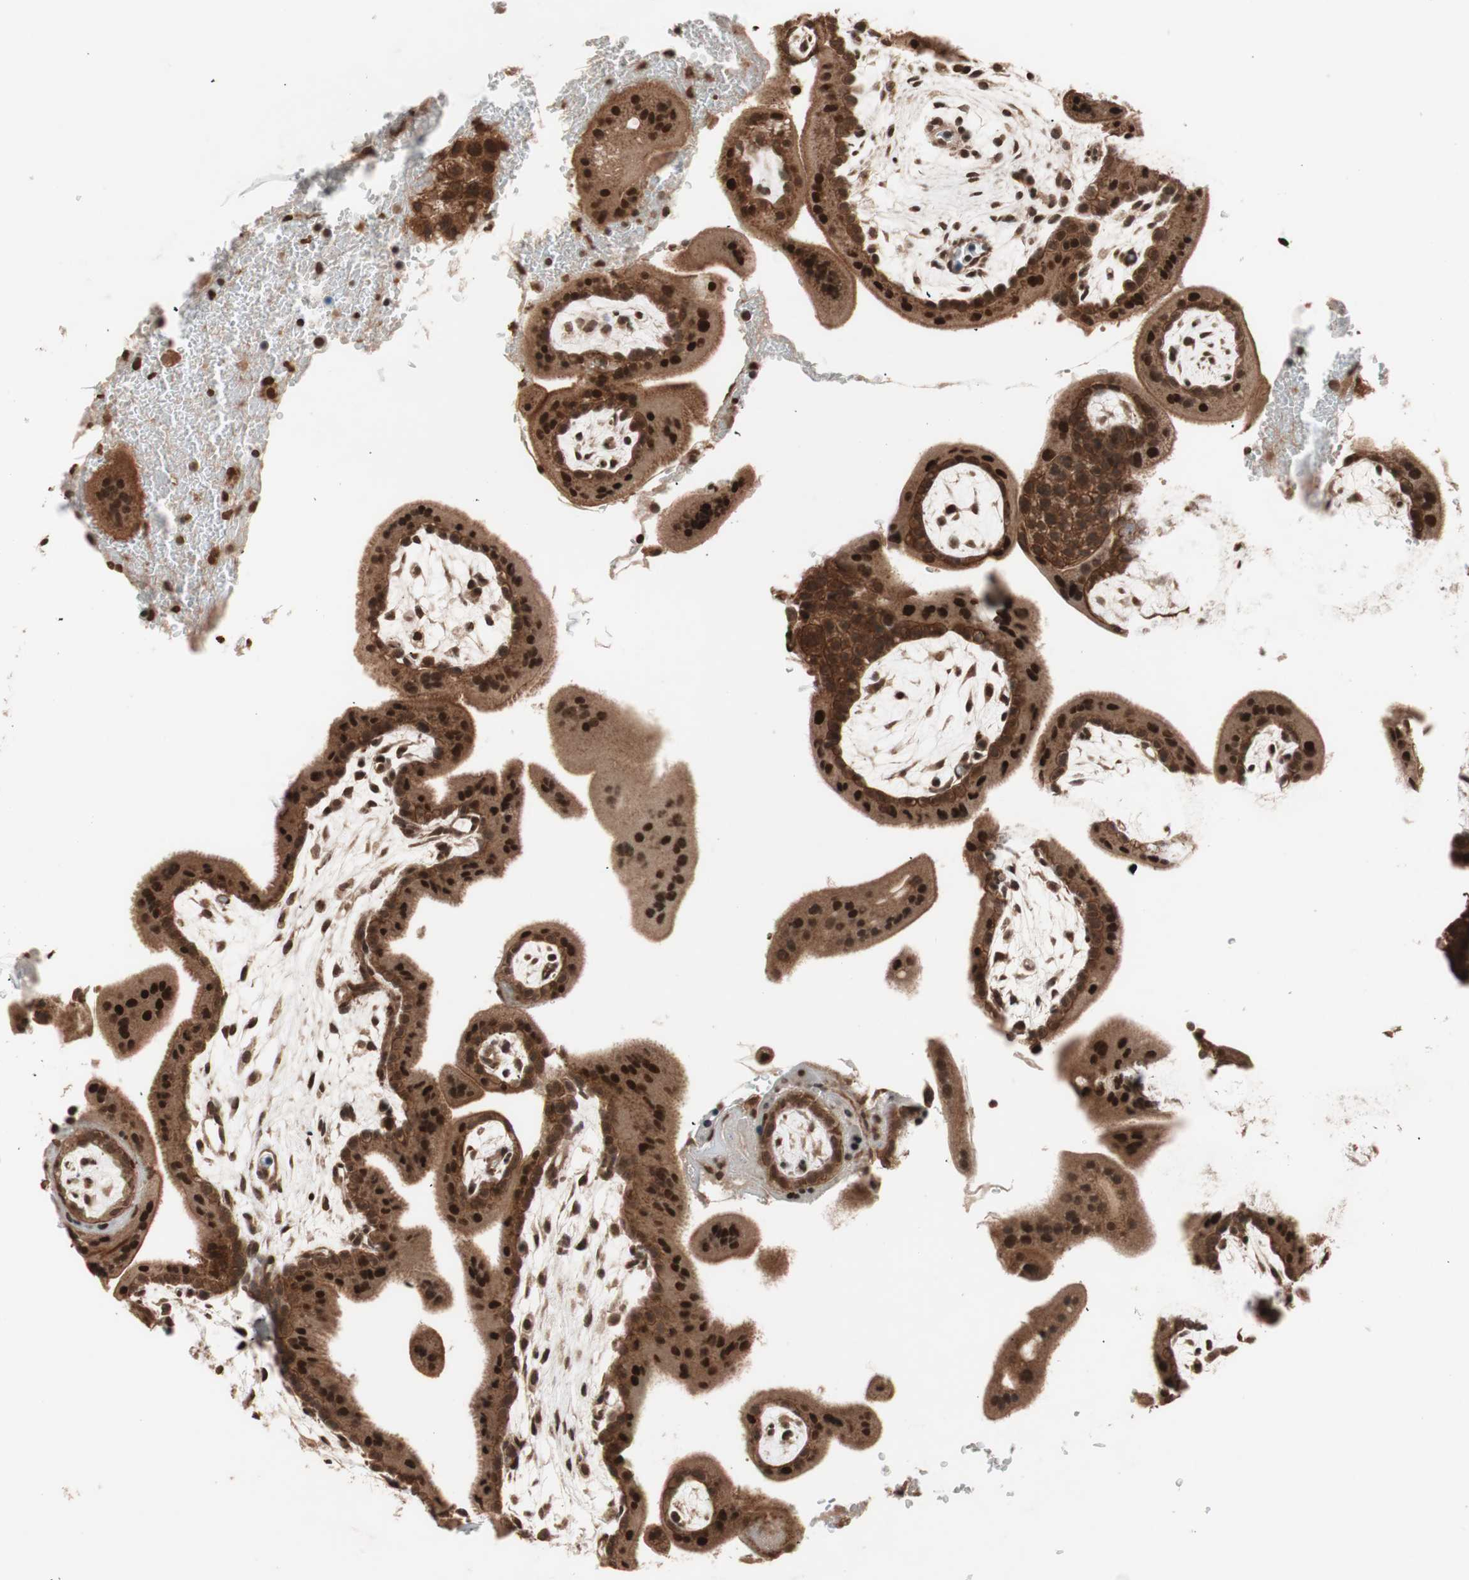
{"staining": {"intensity": "strong", "quantity": ">75%", "location": "cytoplasmic/membranous,nuclear"}, "tissue": "placenta", "cell_type": "Trophoblastic cells", "image_type": "normal", "snomed": [{"axis": "morphology", "description": "Normal tissue, NOS"}, {"axis": "topography", "description": "Placenta"}], "caption": "The micrograph shows immunohistochemical staining of normal placenta. There is strong cytoplasmic/membranous,nuclear staining is present in about >75% of trophoblastic cells. (Stains: DAB (3,3'-diaminobenzidine) in brown, nuclei in blue, Microscopy: brightfield microscopy at high magnification).", "gene": "ZFC3H1", "patient": {"sex": "female", "age": 35}}